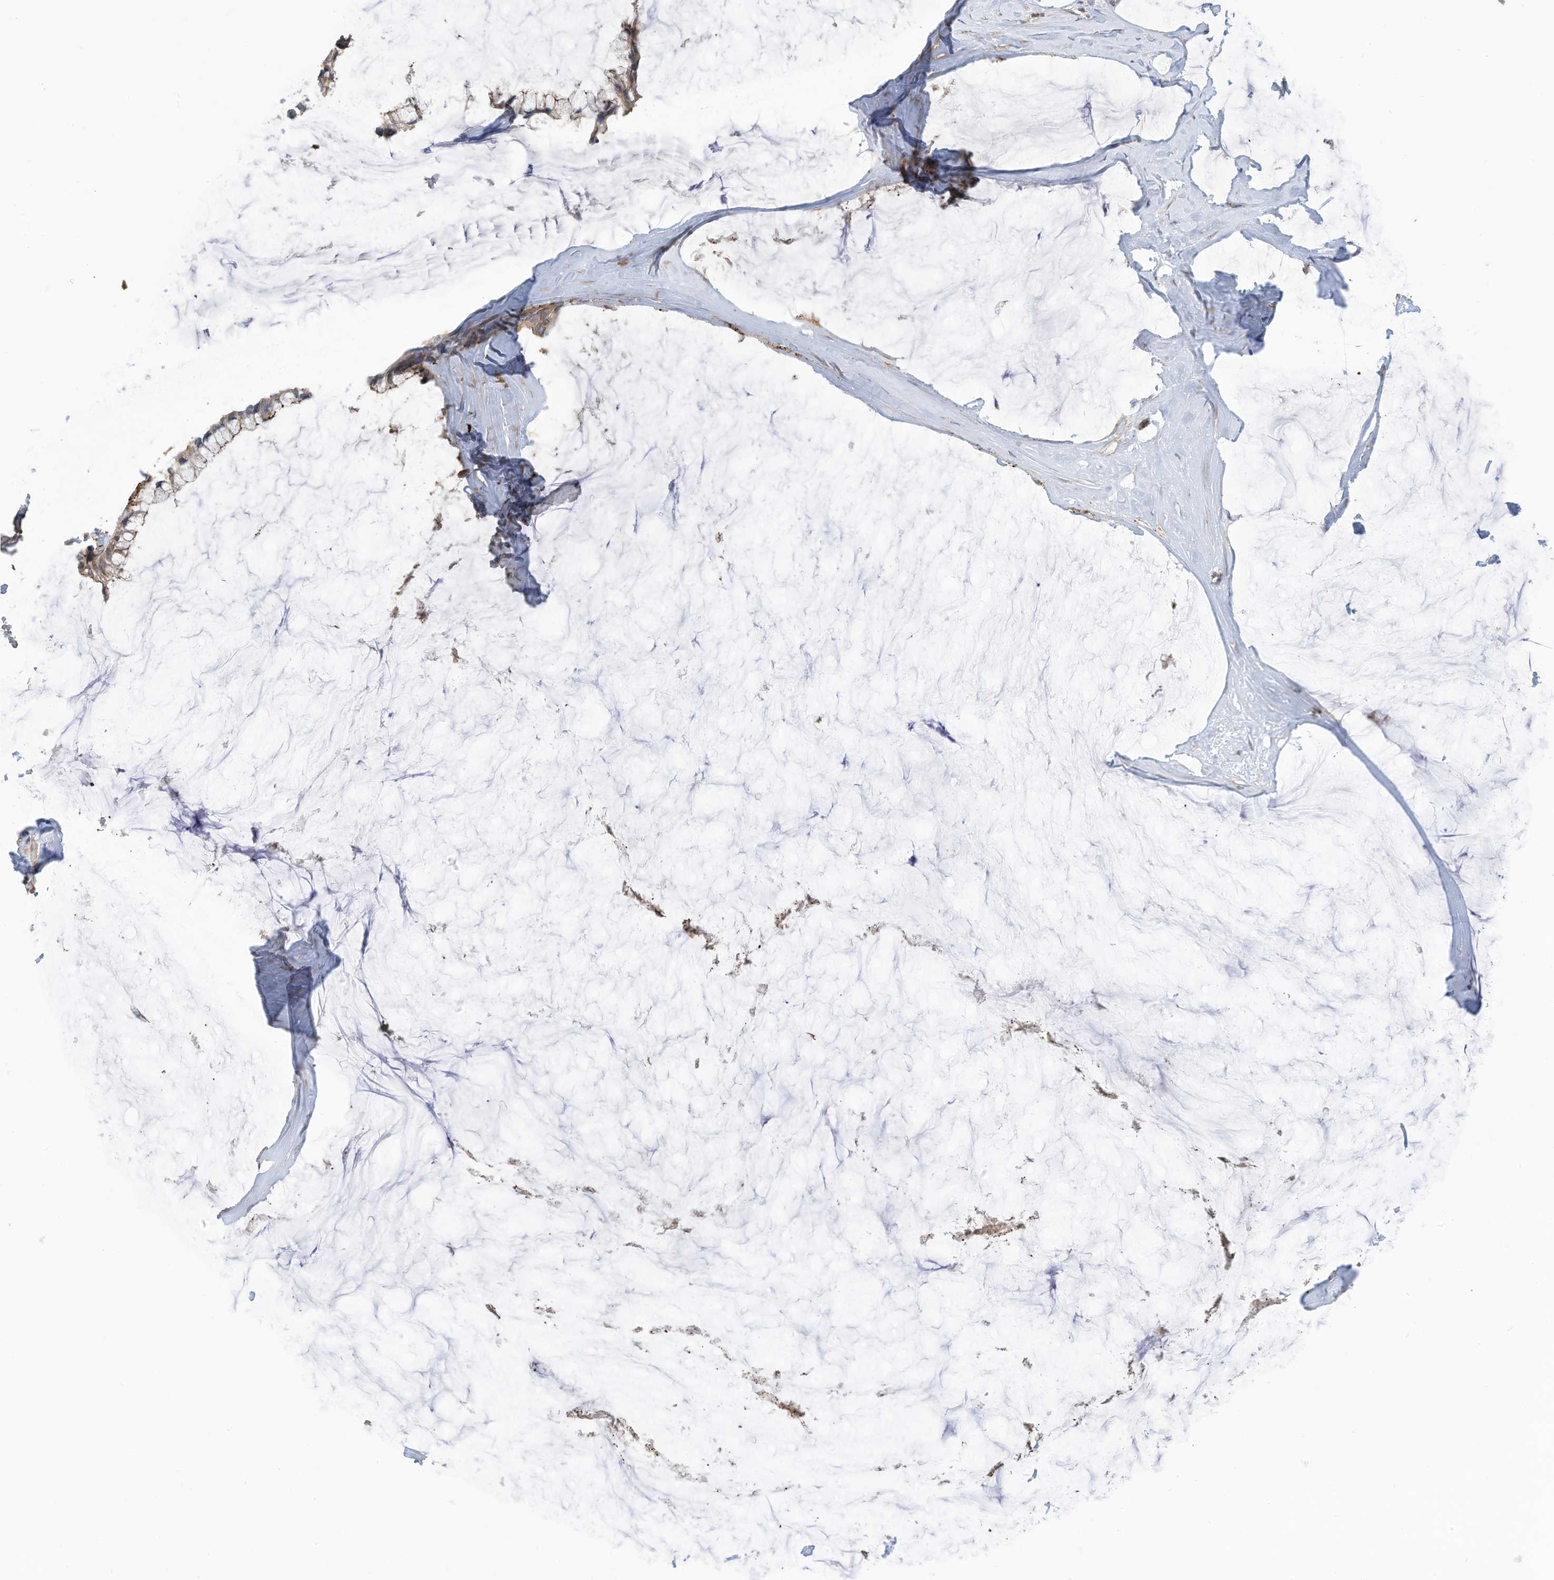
{"staining": {"intensity": "moderate", "quantity": "25%-75%", "location": "cytoplasmic/membranous"}, "tissue": "ovarian cancer", "cell_type": "Tumor cells", "image_type": "cancer", "snomed": [{"axis": "morphology", "description": "Cystadenocarcinoma, mucinous, NOS"}, {"axis": "topography", "description": "Ovary"}], "caption": "IHC staining of mucinous cystadenocarcinoma (ovarian), which shows medium levels of moderate cytoplasmic/membranous staining in about 25%-75% of tumor cells indicating moderate cytoplasmic/membranous protein staining. The staining was performed using DAB (3,3'-diaminobenzidine) (brown) for protein detection and nuclei were counterstained in hematoxylin (blue).", "gene": "REC8", "patient": {"sex": "female", "age": 39}}